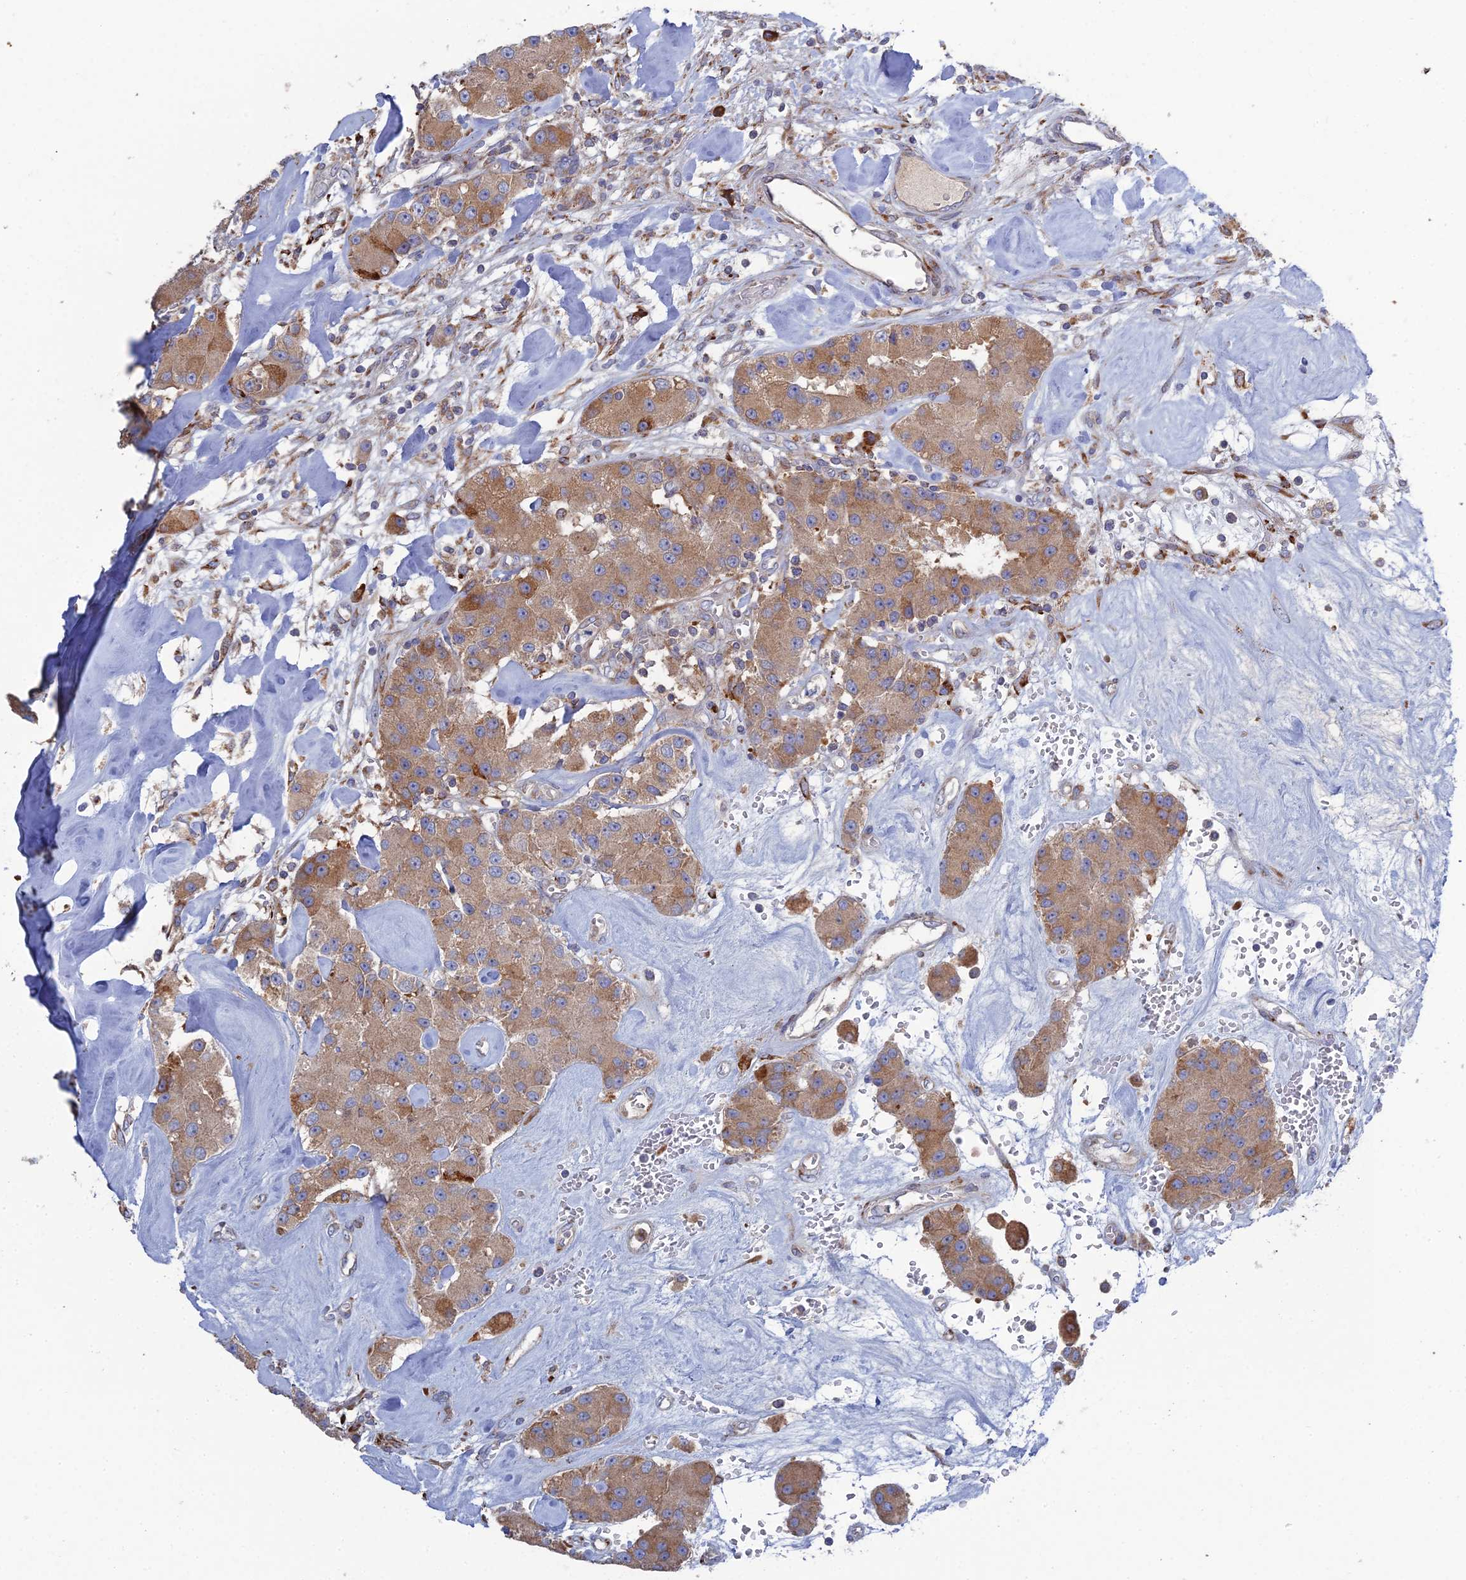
{"staining": {"intensity": "moderate", "quantity": ">75%", "location": "cytoplasmic/membranous"}, "tissue": "carcinoid", "cell_type": "Tumor cells", "image_type": "cancer", "snomed": [{"axis": "morphology", "description": "Carcinoid, malignant, NOS"}, {"axis": "topography", "description": "Pancreas"}], "caption": "IHC photomicrograph of neoplastic tissue: carcinoid (malignant) stained using immunohistochemistry (IHC) exhibits medium levels of moderate protein expression localized specifically in the cytoplasmic/membranous of tumor cells, appearing as a cytoplasmic/membranous brown color.", "gene": "TRAPPC6A", "patient": {"sex": "male", "age": 41}}